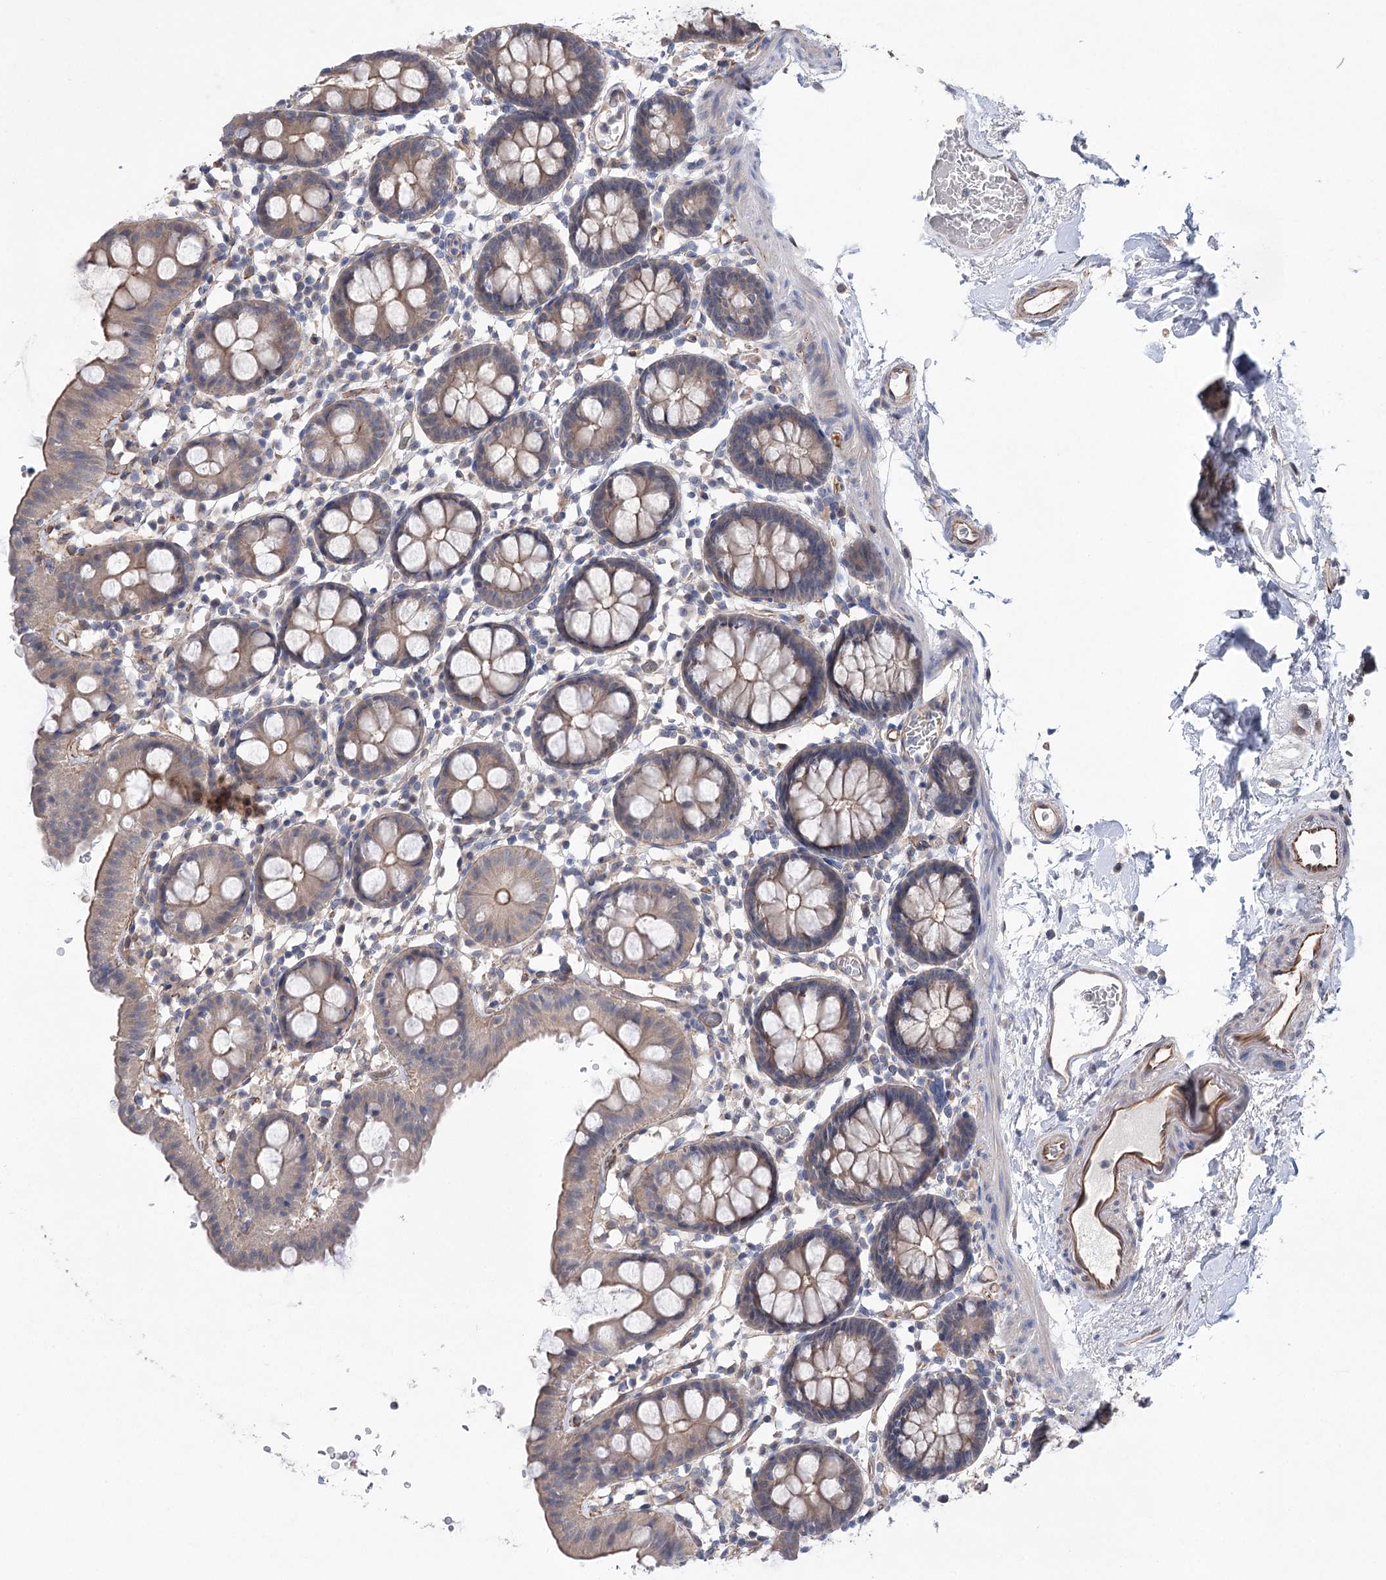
{"staining": {"intensity": "moderate", "quantity": "25%-75%", "location": "cytoplasmic/membranous"}, "tissue": "colon", "cell_type": "Endothelial cells", "image_type": "normal", "snomed": [{"axis": "morphology", "description": "Normal tissue, NOS"}, {"axis": "topography", "description": "Colon"}], "caption": "The image shows immunohistochemical staining of normal colon. There is moderate cytoplasmic/membranous staining is seen in about 25%-75% of endothelial cells.", "gene": "RWDD4", "patient": {"sex": "male", "age": 75}}